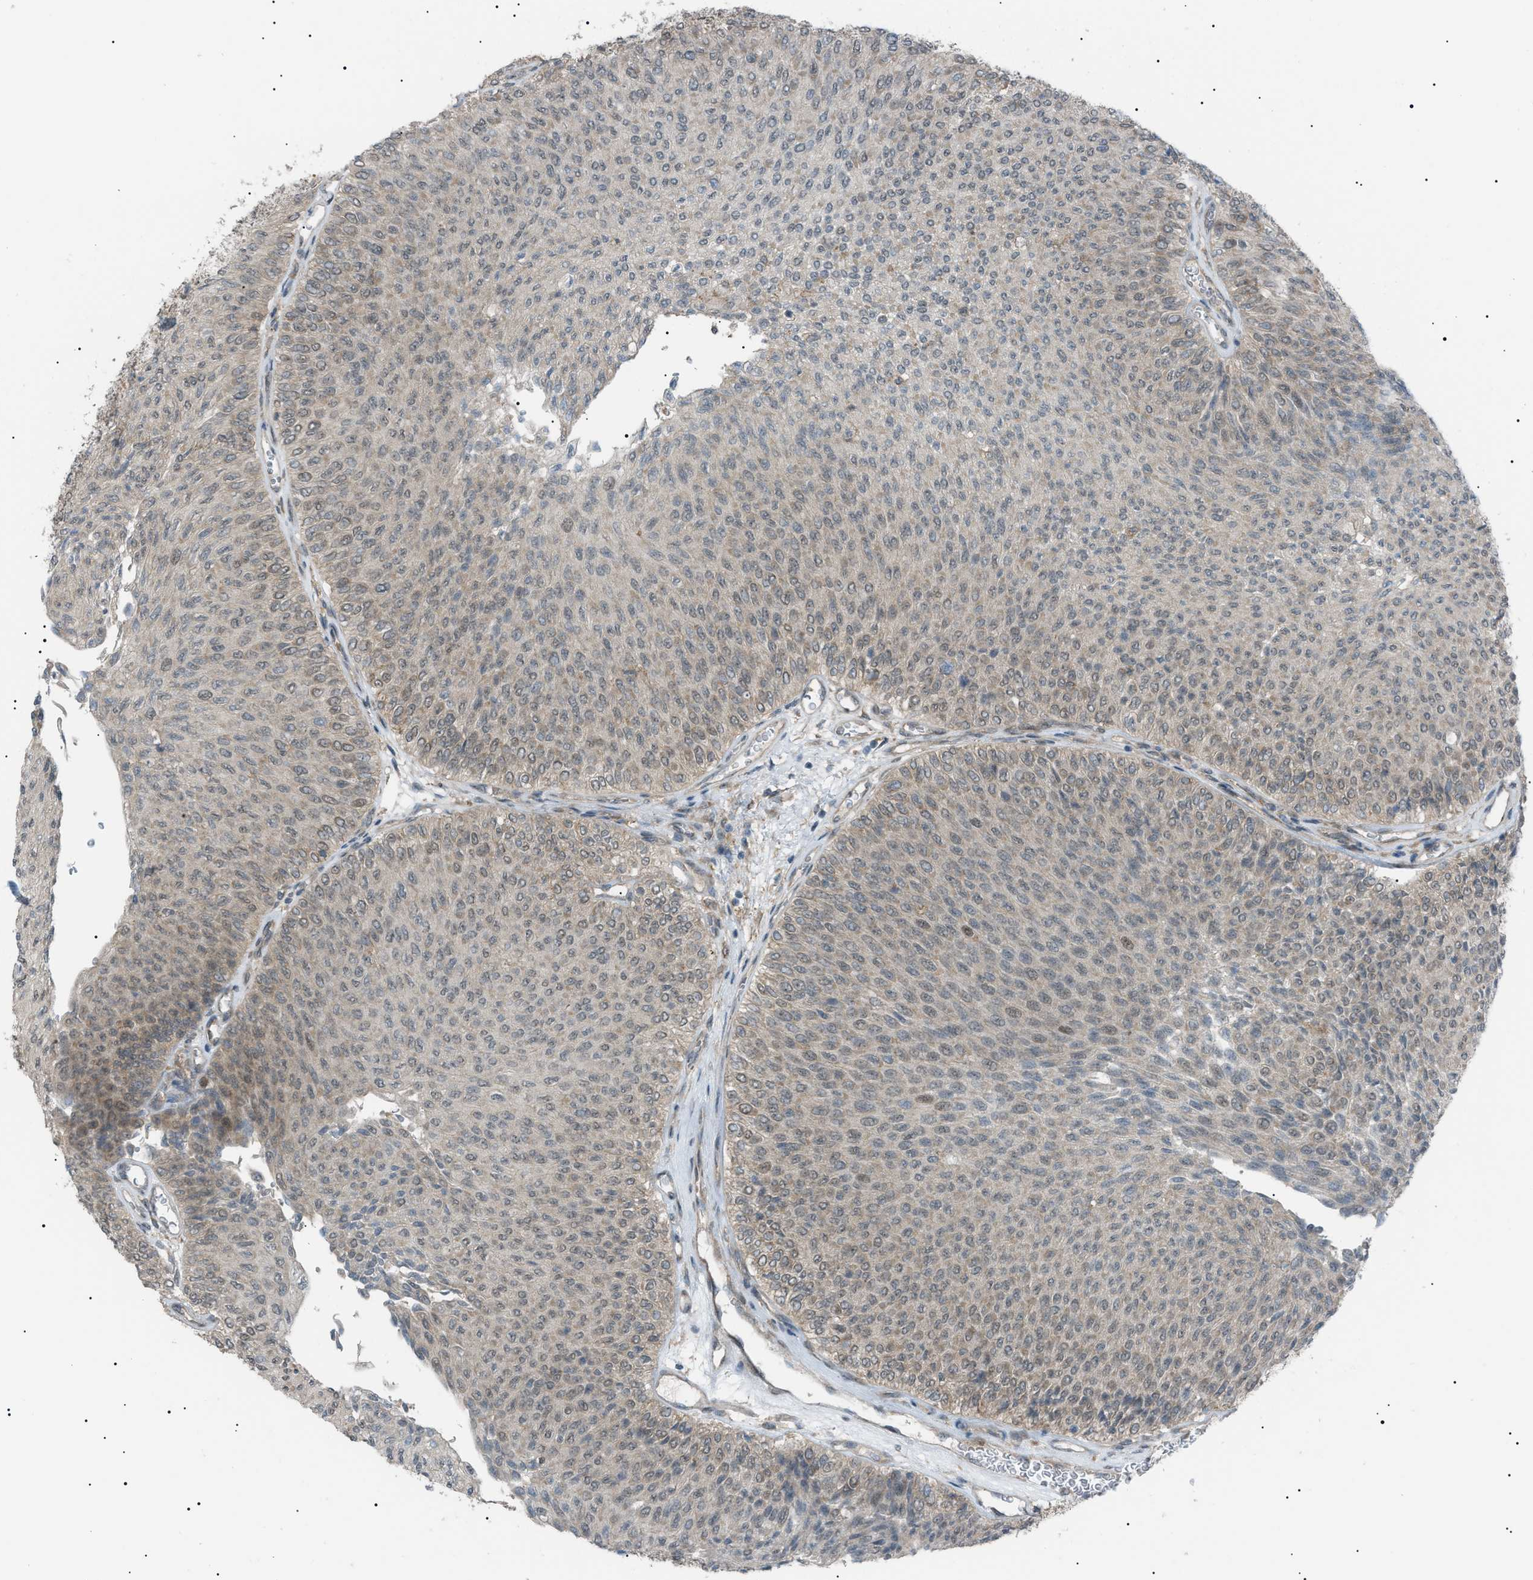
{"staining": {"intensity": "weak", "quantity": ">75%", "location": "cytoplasmic/membranous"}, "tissue": "urothelial cancer", "cell_type": "Tumor cells", "image_type": "cancer", "snomed": [{"axis": "morphology", "description": "Urothelial carcinoma, Low grade"}, {"axis": "topography", "description": "Urinary bladder"}], "caption": "This is a micrograph of immunohistochemistry staining of urothelial cancer, which shows weak expression in the cytoplasmic/membranous of tumor cells.", "gene": "LPIN2", "patient": {"sex": "male", "age": 78}}